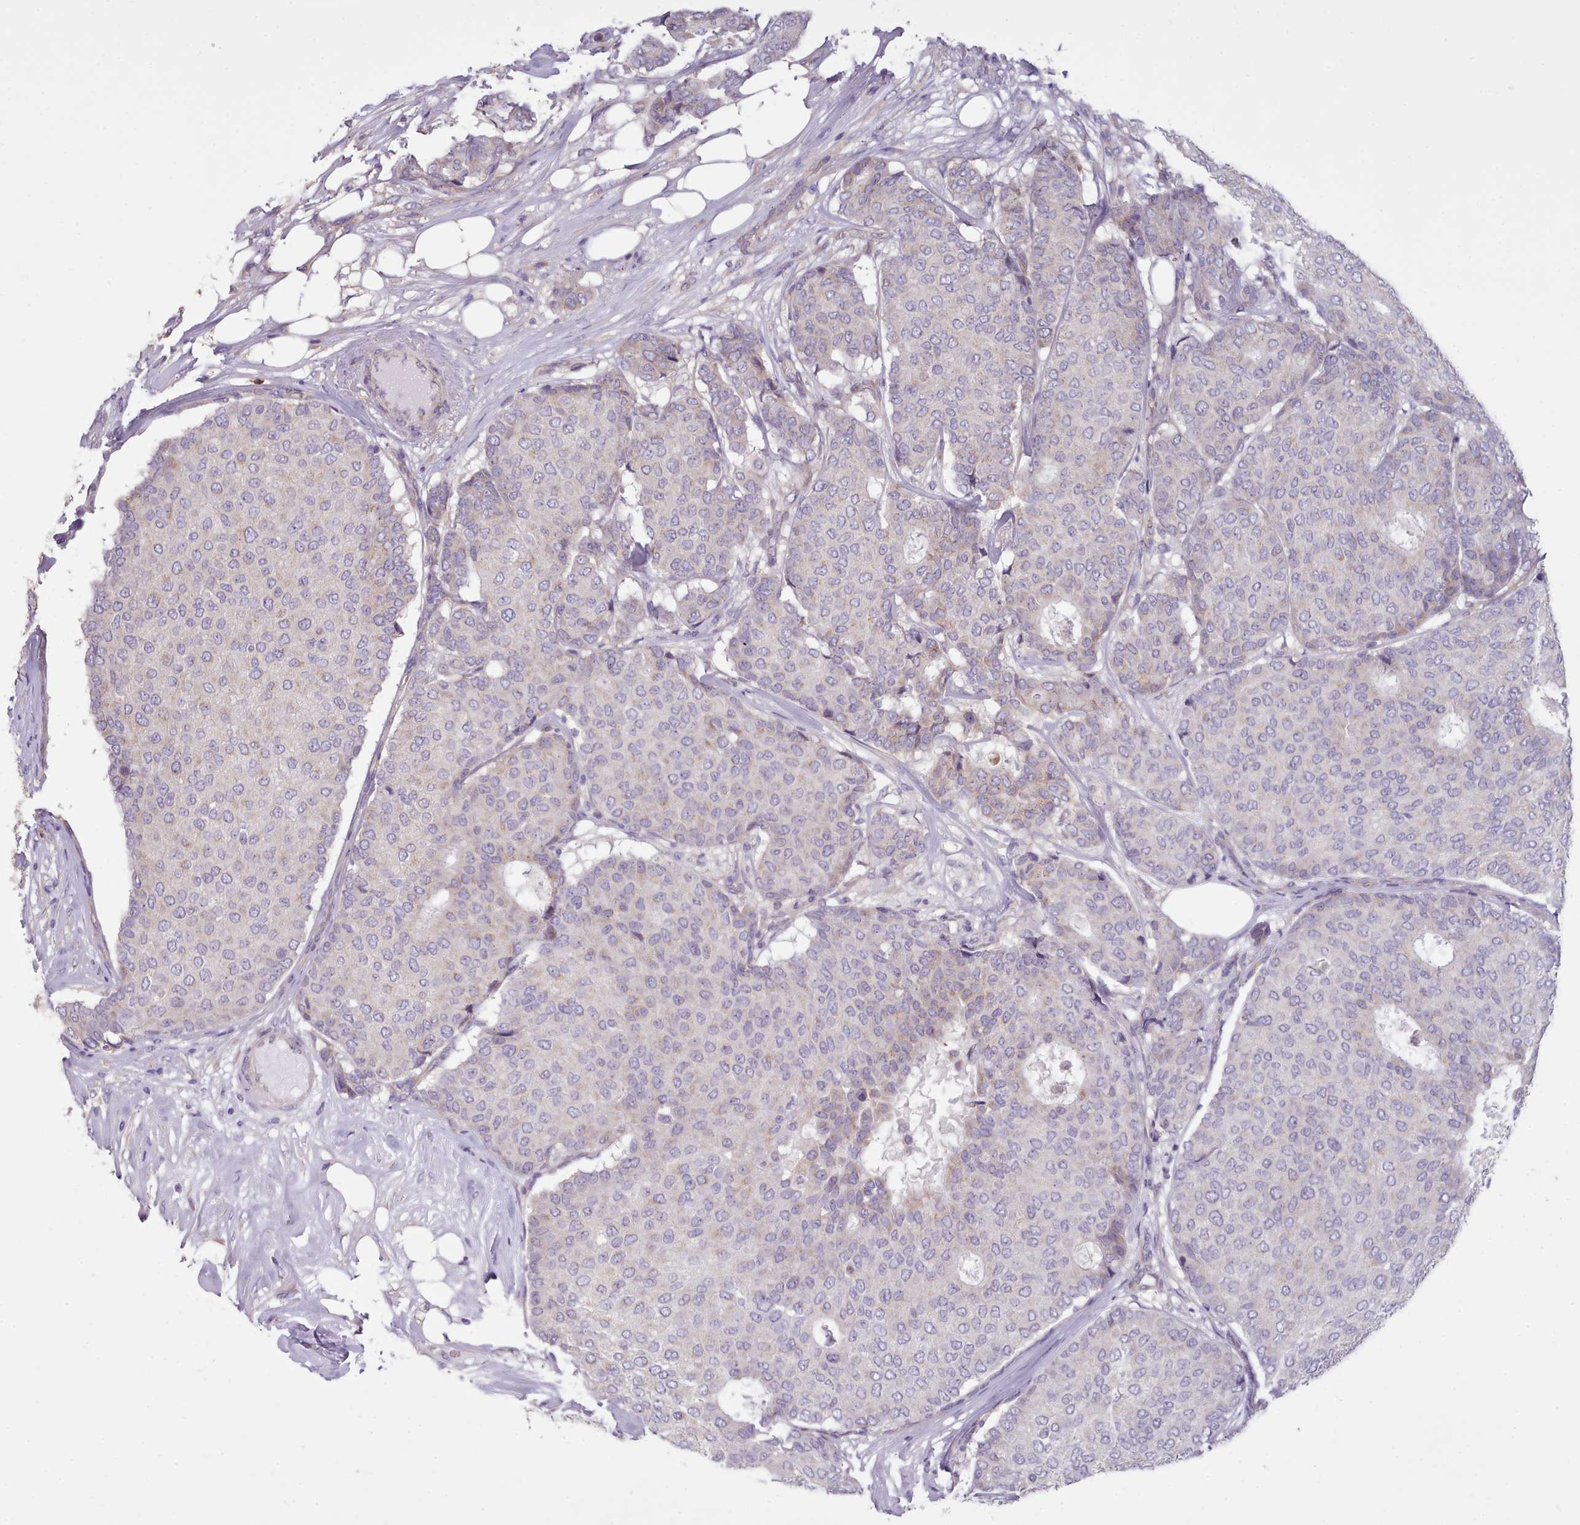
{"staining": {"intensity": "negative", "quantity": "none", "location": "none"}, "tissue": "breast cancer", "cell_type": "Tumor cells", "image_type": "cancer", "snomed": [{"axis": "morphology", "description": "Duct carcinoma"}, {"axis": "topography", "description": "Breast"}], "caption": "Photomicrograph shows no protein expression in tumor cells of breast cancer tissue.", "gene": "DPF1", "patient": {"sex": "female", "age": 75}}